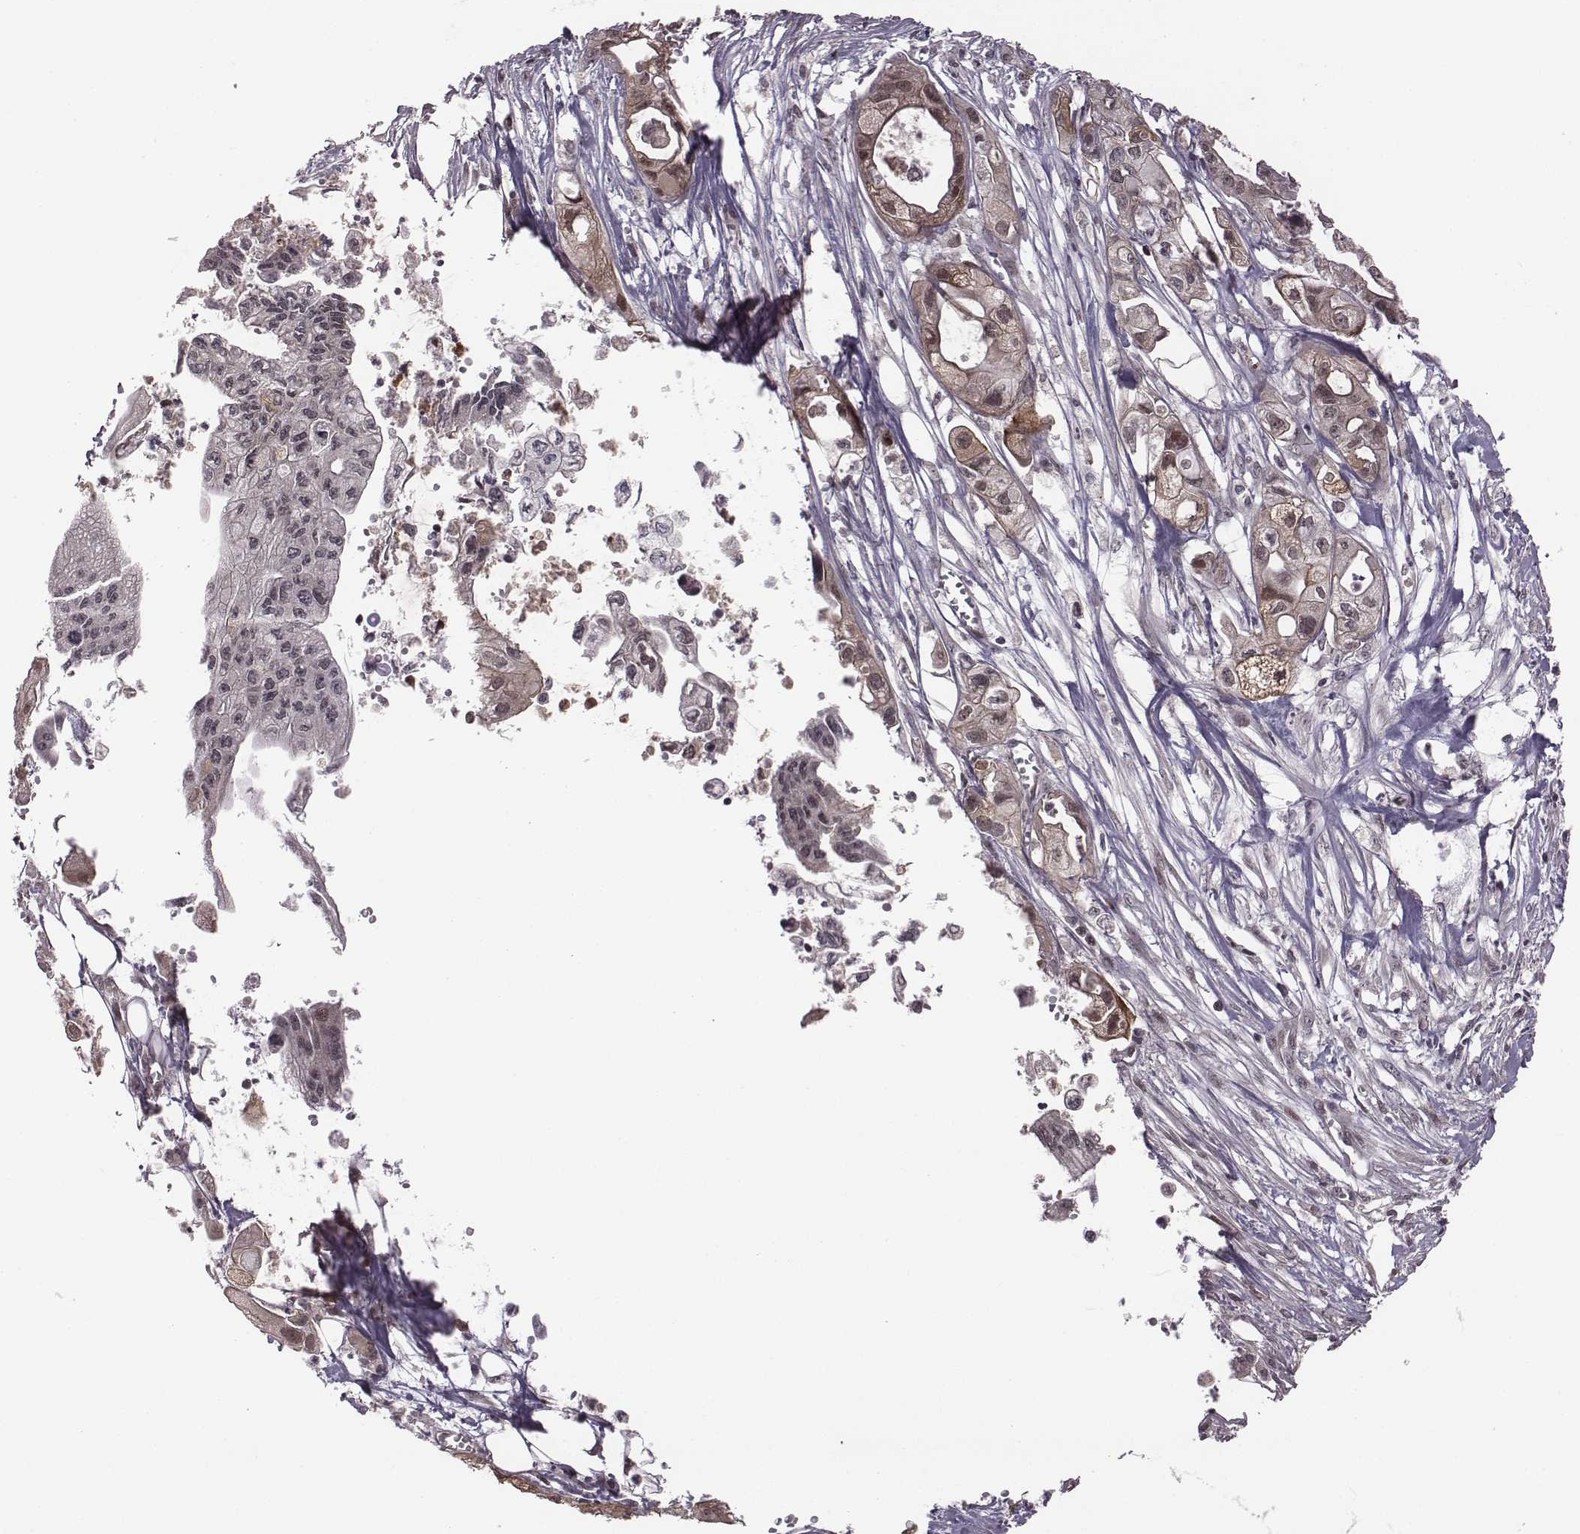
{"staining": {"intensity": "moderate", "quantity": "<25%", "location": "cytoplasmic/membranous"}, "tissue": "pancreatic cancer", "cell_type": "Tumor cells", "image_type": "cancer", "snomed": [{"axis": "morphology", "description": "Adenocarcinoma, NOS"}, {"axis": "topography", "description": "Pancreas"}], "caption": "Tumor cells display low levels of moderate cytoplasmic/membranous staining in approximately <25% of cells in human pancreatic cancer. The staining was performed using DAB to visualize the protein expression in brown, while the nuclei were stained in blue with hematoxylin (Magnification: 20x).", "gene": "RPL3", "patient": {"sex": "male", "age": 70}}